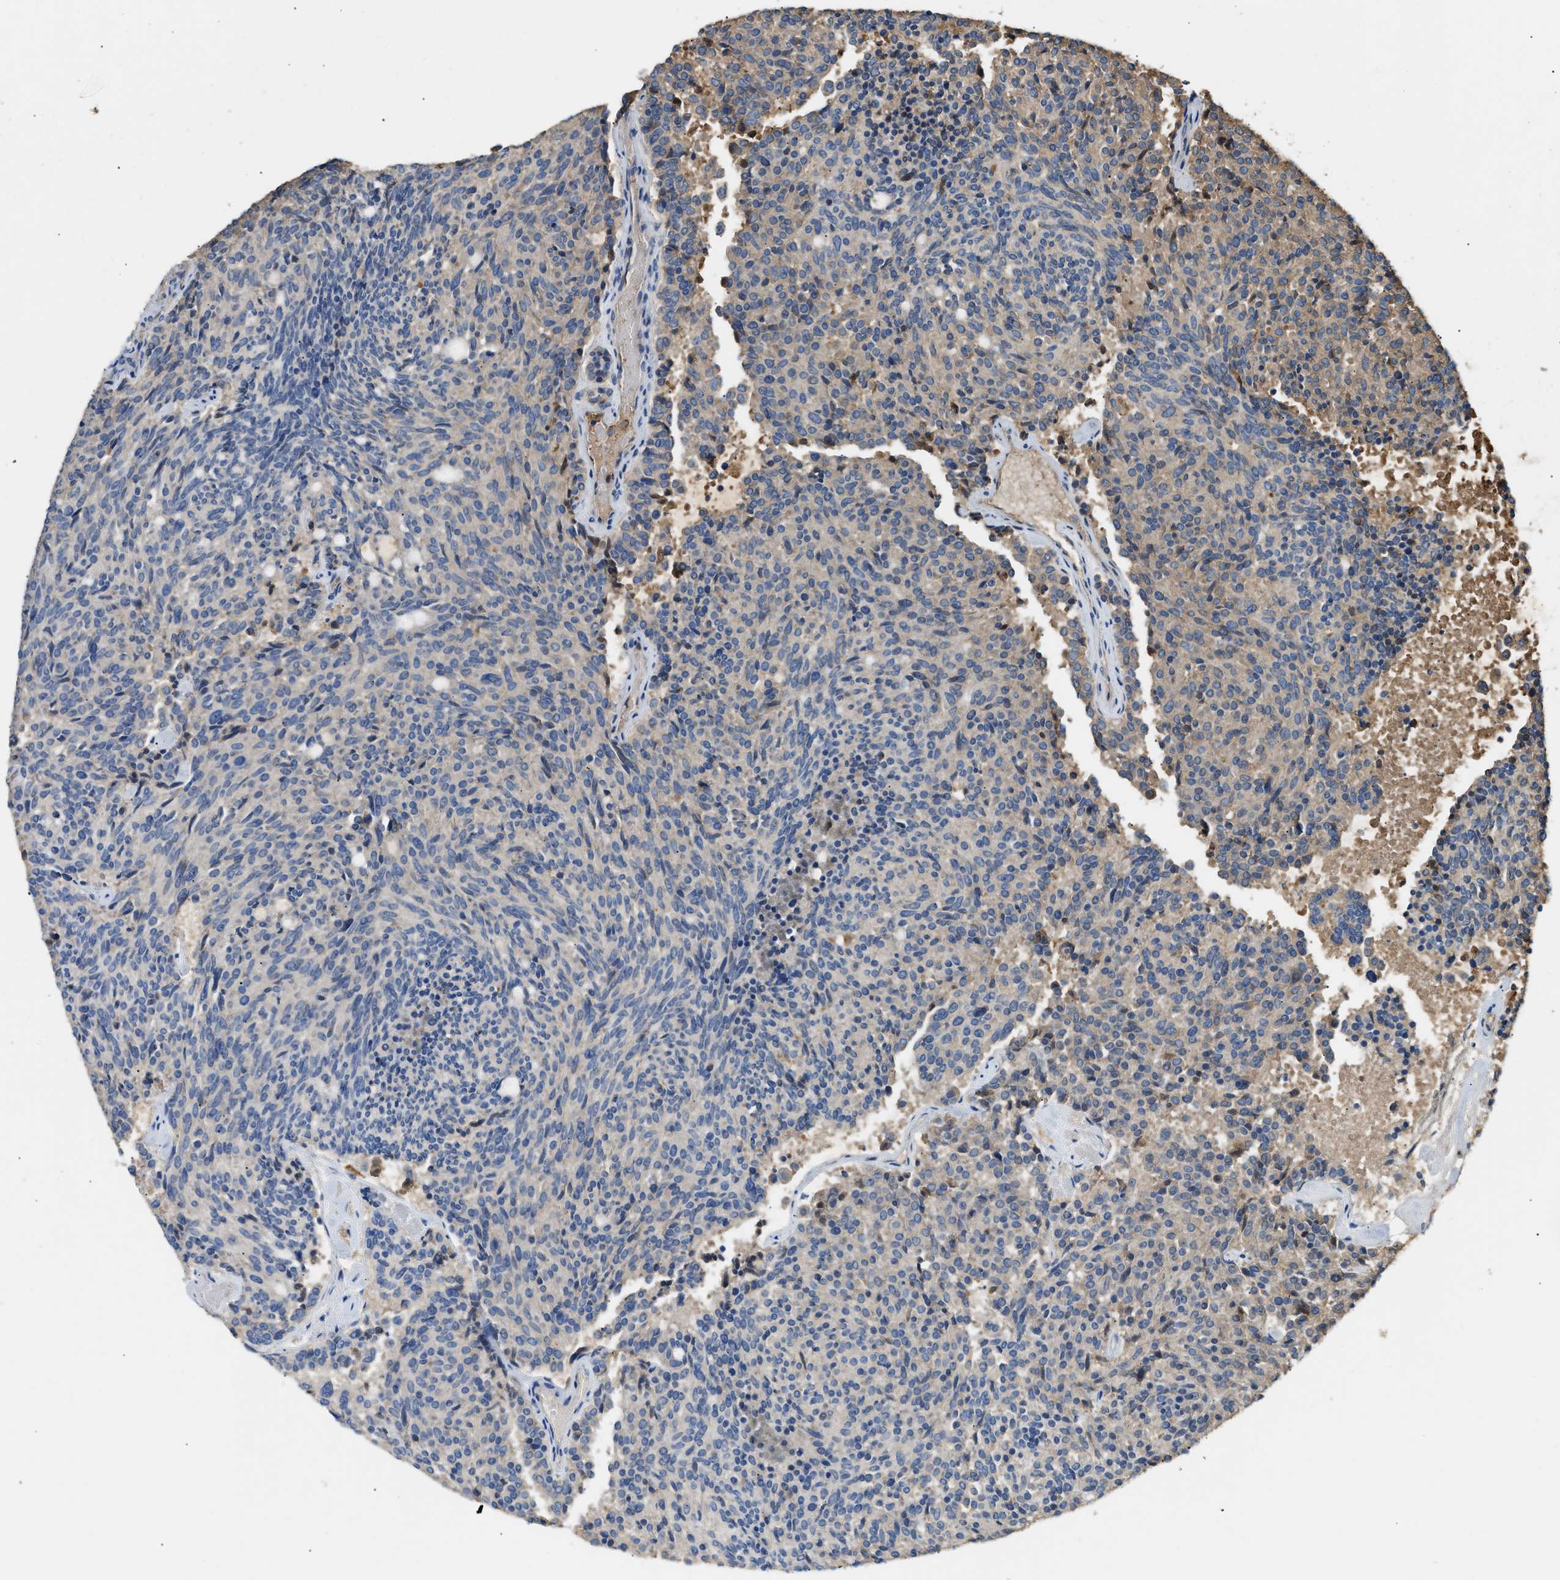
{"staining": {"intensity": "weak", "quantity": "<25%", "location": "cytoplasmic/membranous"}, "tissue": "carcinoid", "cell_type": "Tumor cells", "image_type": "cancer", "snomed": [{"axis": "morphology", "description": "Carcinoid, malignant, NOS"}, {"axis": "topography", "description": "Pancreas"}], "caption": "Carcinoid (malignant) was stained to show a protein in brown. There is no significant positivity in tumor cells.", "gene": "TMEM268", "patient": {"sex": "female", "age": 54}}